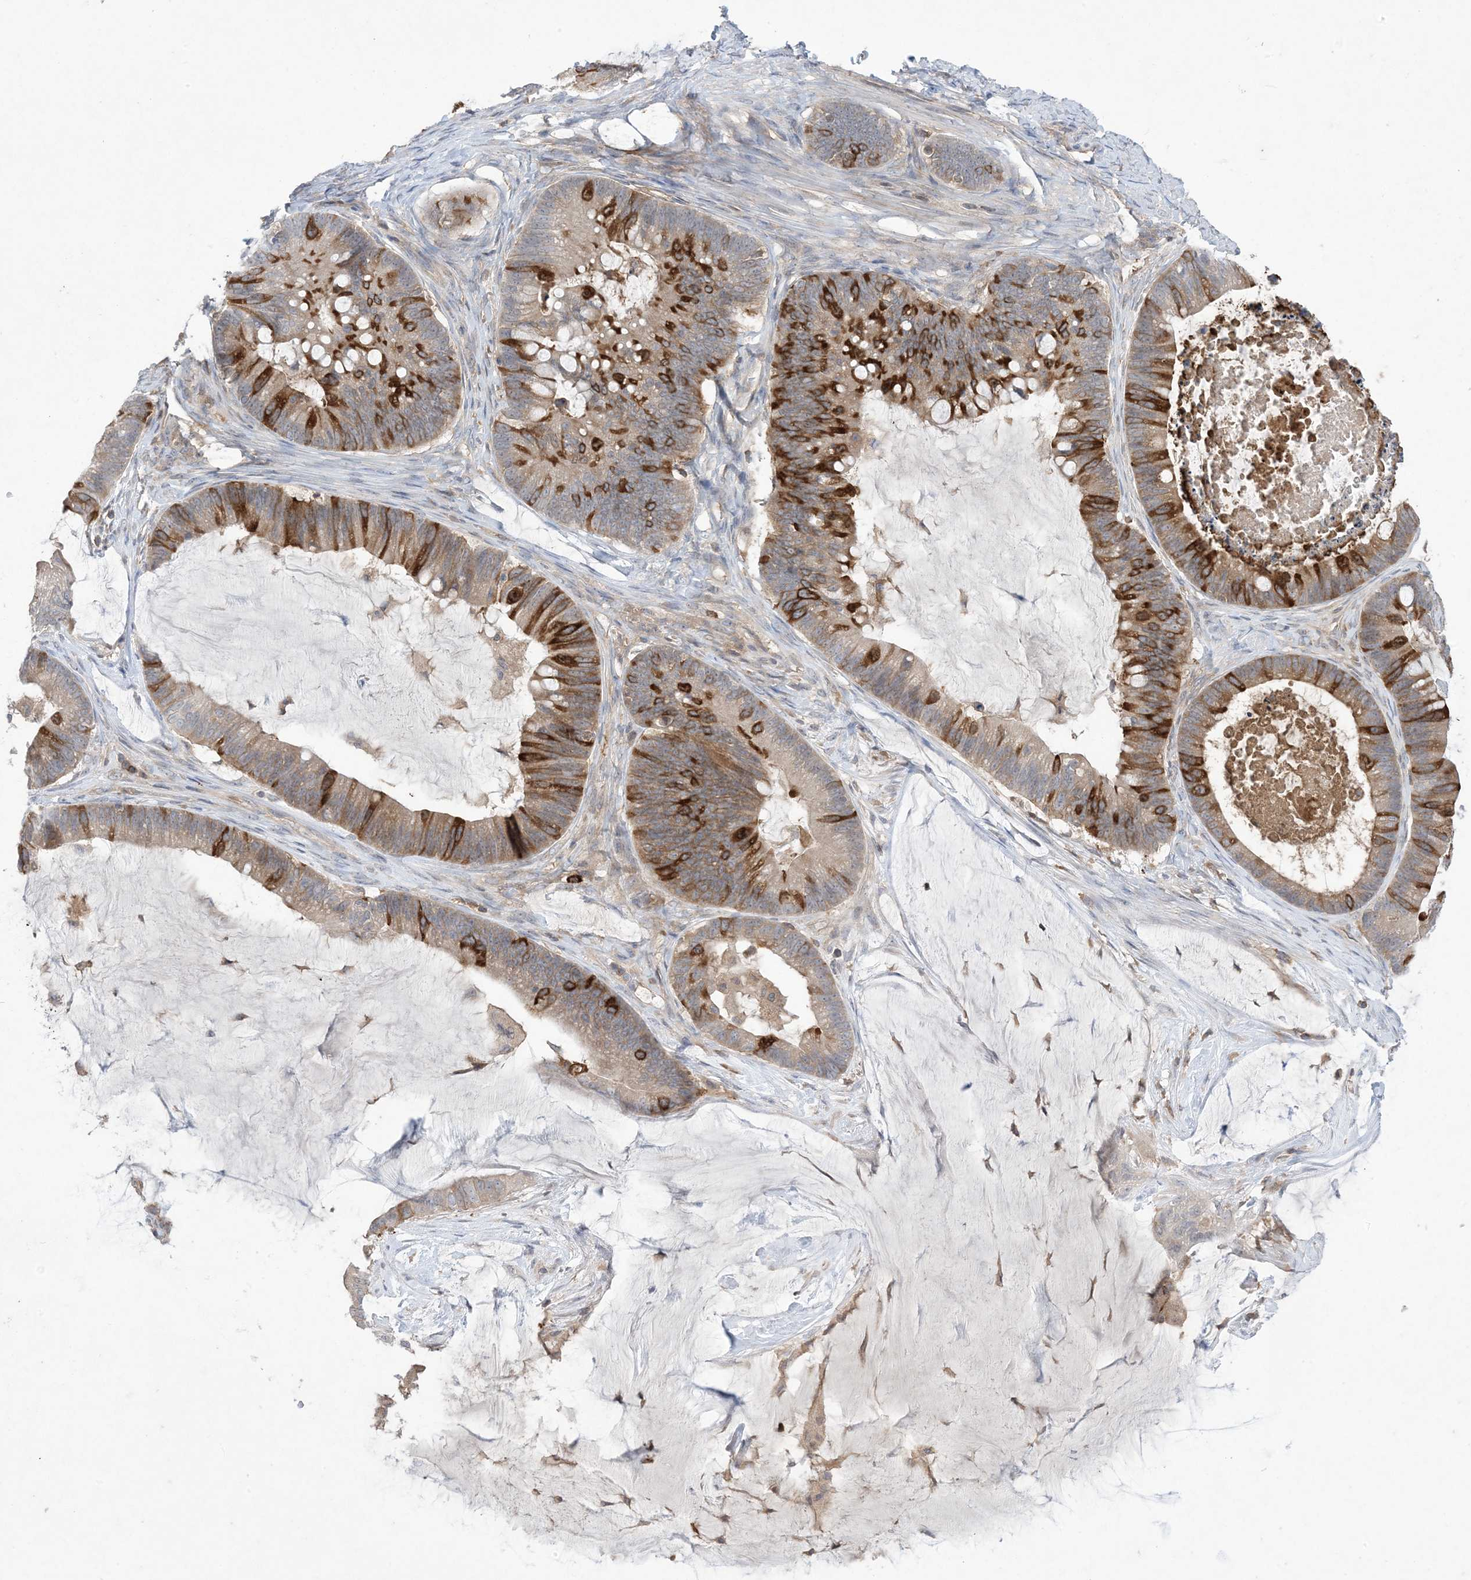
{"staining": {"intensity": "strong", "quantity": "25%-75%", "location": "cytoplasmic/membranous"}, "tissue": "ovarian cancer", "cell_type": "Tumor cells", "image_type": "cancer", "snomed": [{"axis": "morphology", "description": "Cystadenocarcinoma, mucinous, NOS"}, {"axis": "topography", "description": "Ovary"}], "caption": "A brown stain highlights strong cytoplasmic/membranous expression of a protein in human mucinous cystadenocarcinoma (ovarian) tumor cells.", "gene": "AOC1", "patient": {"sex": "female", "age": 61}}